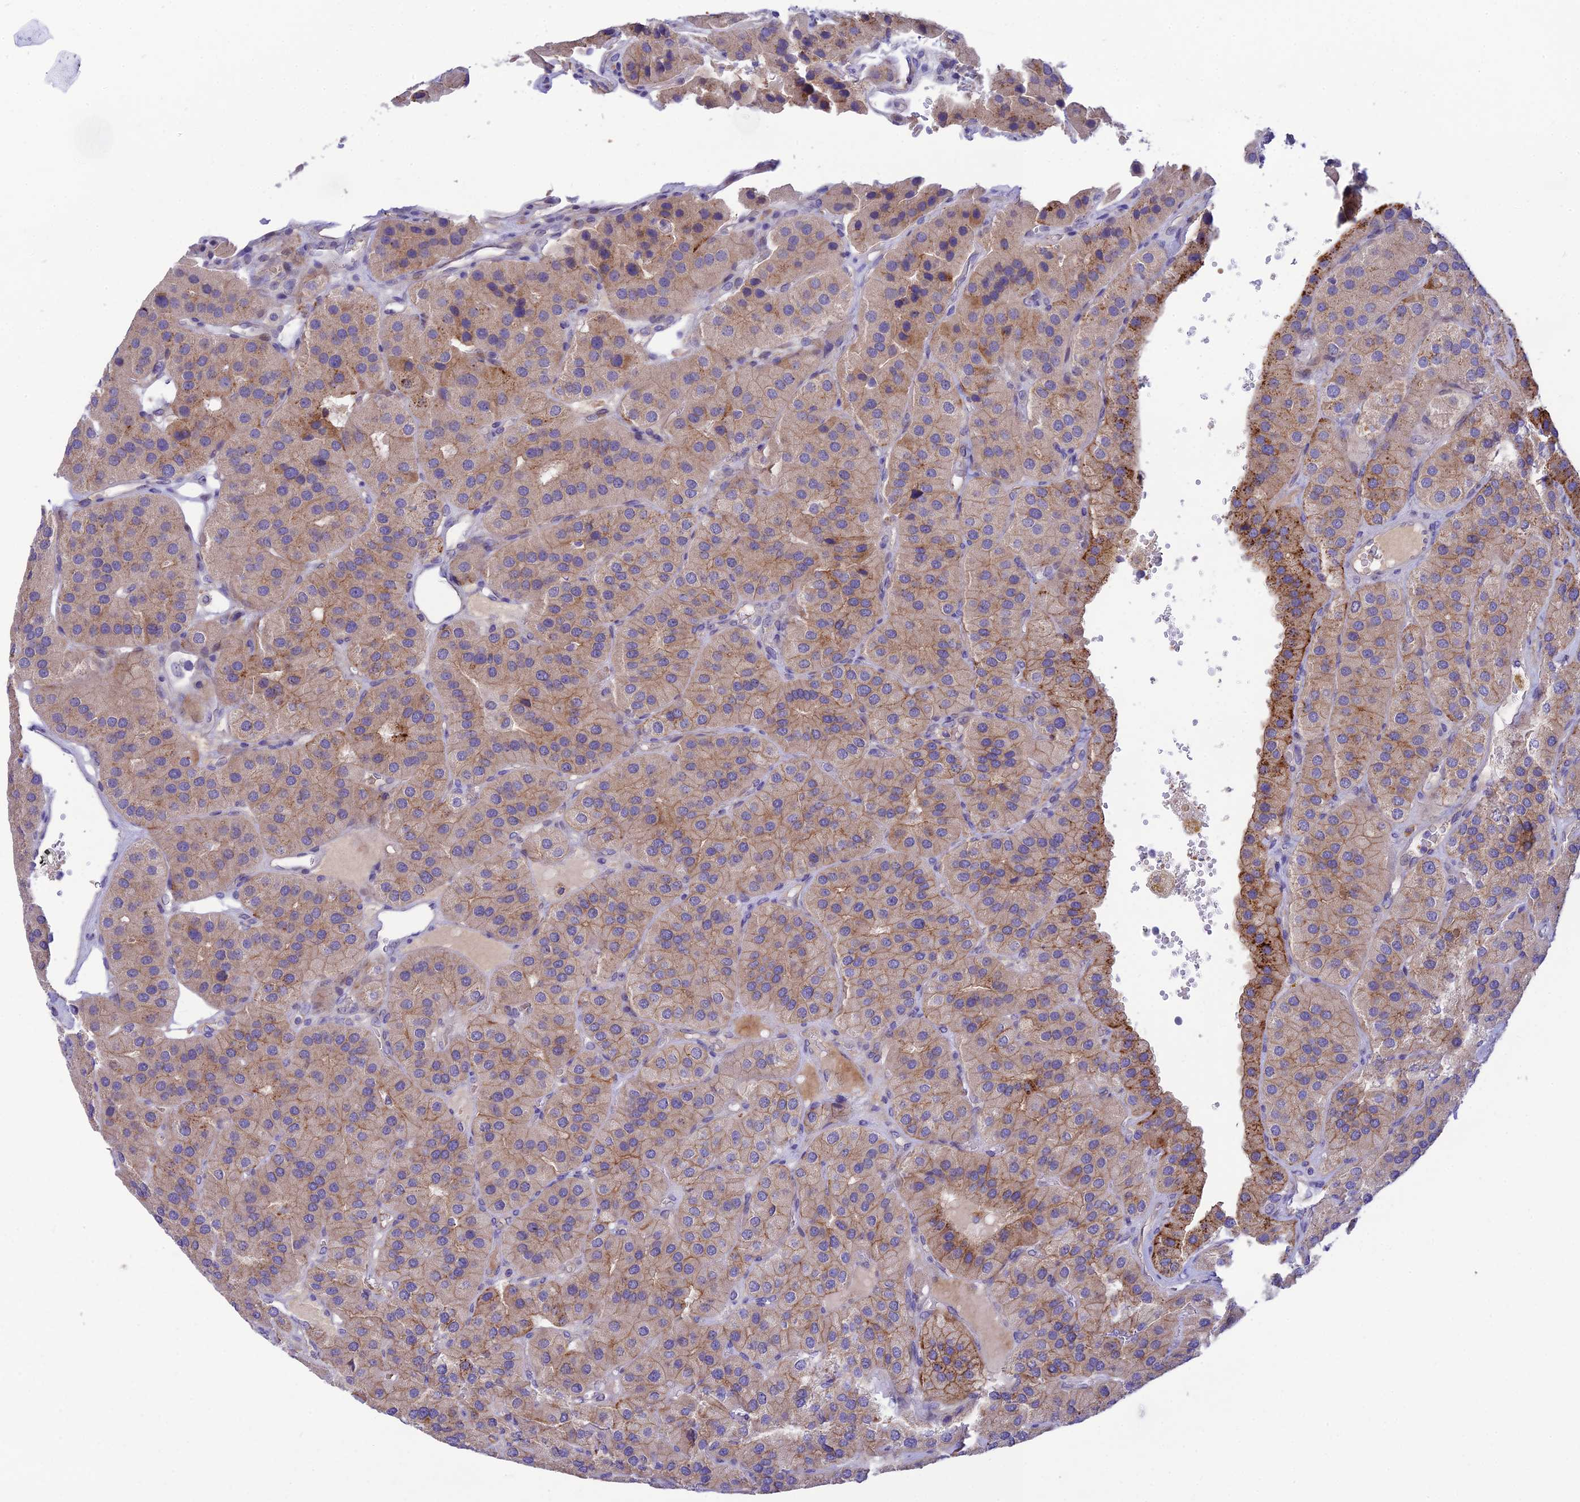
{"staining": {"intensity": "moderate", "quantity": "25%-75%", "location": "cytoplasmic/membranous"}, "tissue": "parathyroid gland", "cell_type": "Glandular cells", "image_type": "normal", "snomed": [{"axis": "morphology", "description": "Normal tissue, NOS"}, {"axis": "morphology", "description": "Adenoma, NOS"}, {"axis": "topography", "description": "Parathyroid gland"}], "caption": "Immunohistochemistry (IHC) histopathology image of normal parathyroid gland: human parathyroid gland stained using immunohistochemistry displays medium levels of moderate protein expression localized specifically in the cytoplasmic/membranous of glandular cells, appearing as a cytoplasmic/membranous brown color.", "gene": "CCDC157", "patient": {"sex": "female", "age": 86}}